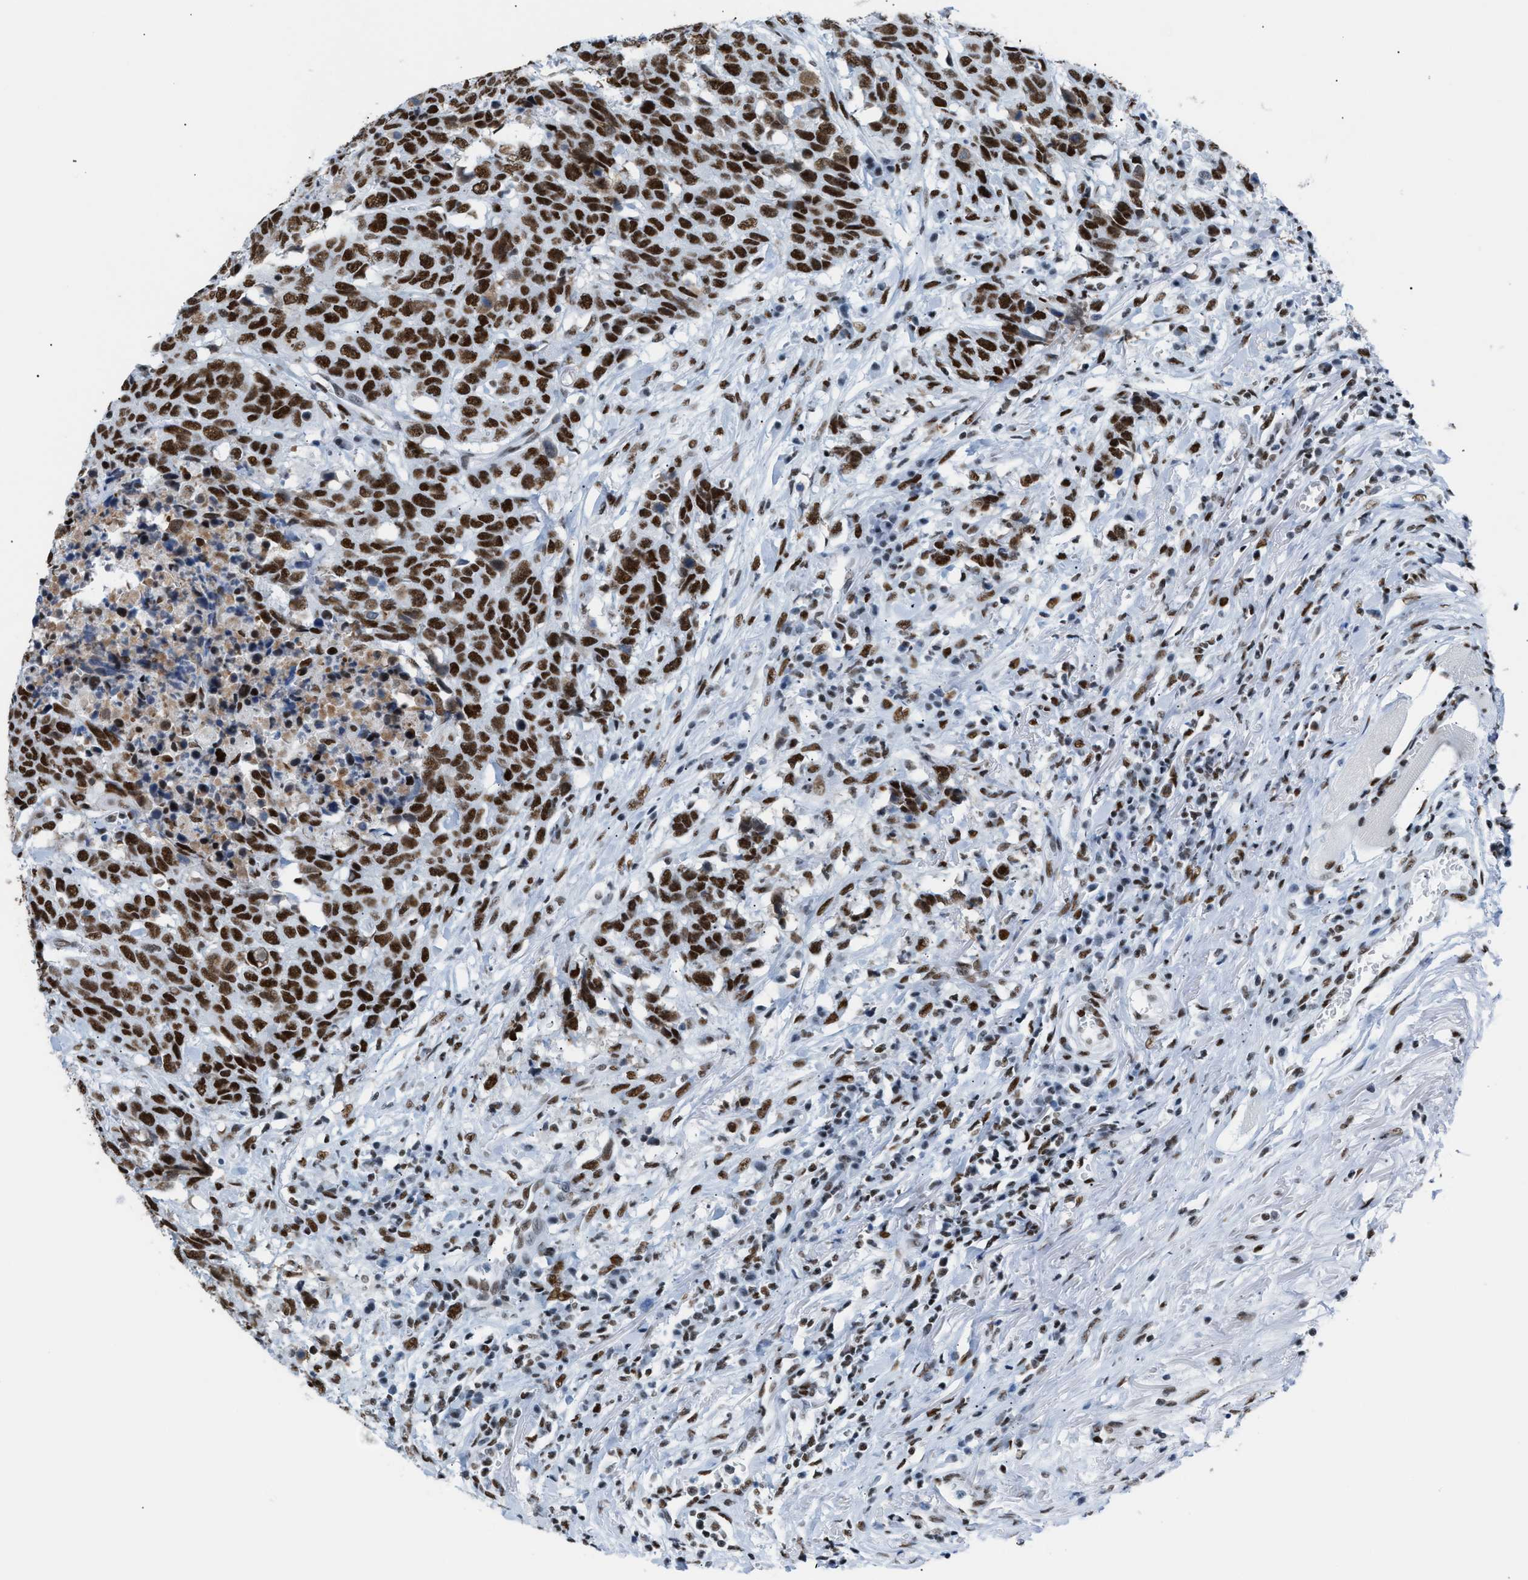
{"staining": {"intensity": "strong", "quantity": ">75%", "location": "nuclear"}, "tissue": "head and neck cancer", "cell_type": "Tumor cells", "image_type": "cancer", "snomed": [{"axis": "morphology", "description": "Squamous cell carcinoma, NOS"}, {"axis": "topography", "description": "Head-Neck"}], "caption": "Head and neck squamous cell carcinoma stained for a protein (brown) demonstrates strong nuclear positive expression in approximately >75% of tumor cells.", "gene": "CCAR2", "patient": {"sex": "male", "age": 66}}